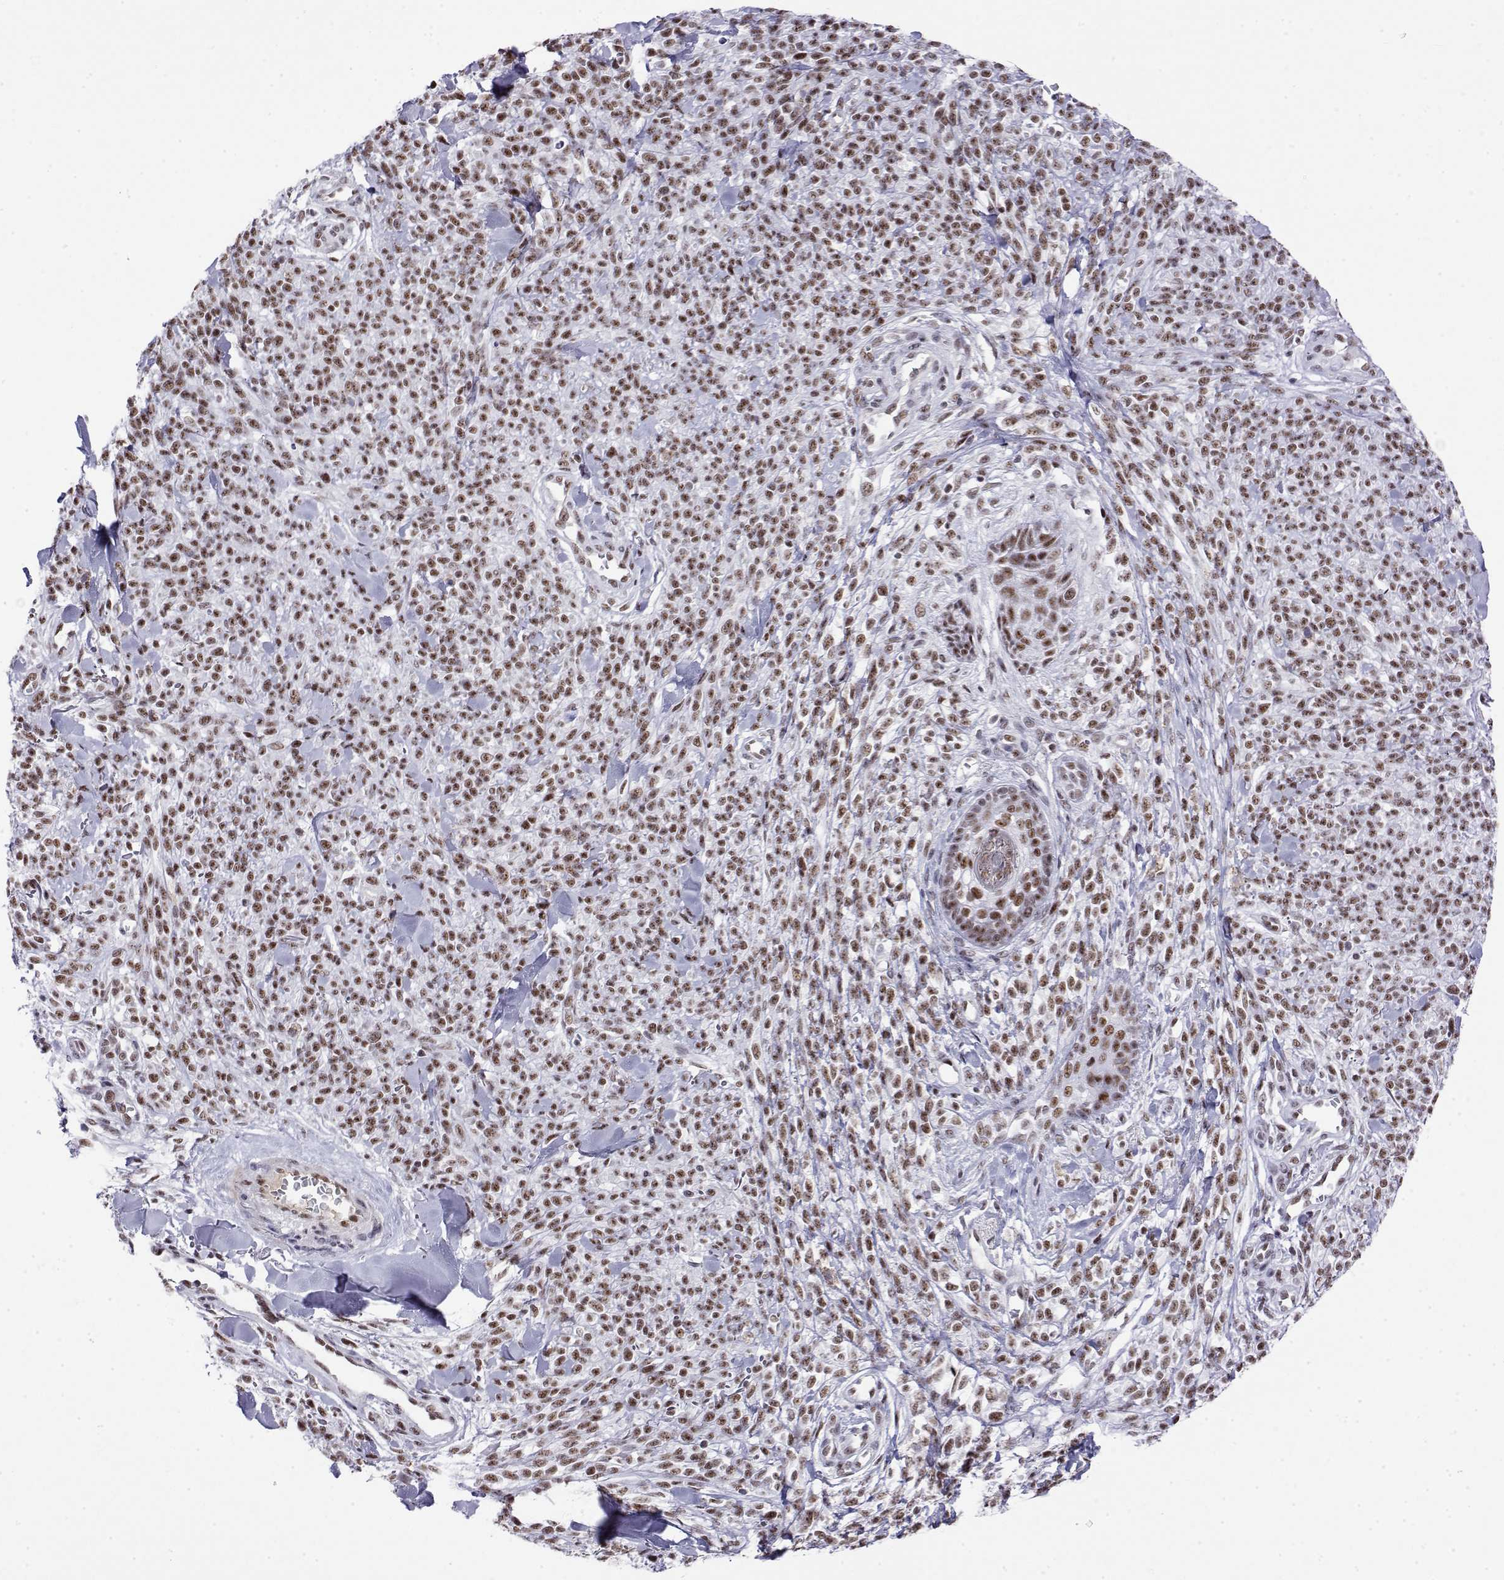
{"staining": {"intensity": "moderate", "quantity": ">75%", "location": "nuclear"}, "tissue": "melanoma", "cell_type": "Tumor cells", "image_type": "cancer", "snomed": [{"axis": "morphology", "description": "Malignant melanoma, NOS"}, {"axis": "topography", "description": "Skin"}, {"axis": "topography", "description": "Skin of trunk"}], "caption": "This image shows IHC staining of malignant melanoma, with medium moderate nuclear staining in about >75% of tumor cells.", "gene": "POLDIP3", "patient": {"sex": "male", "age": 74}}